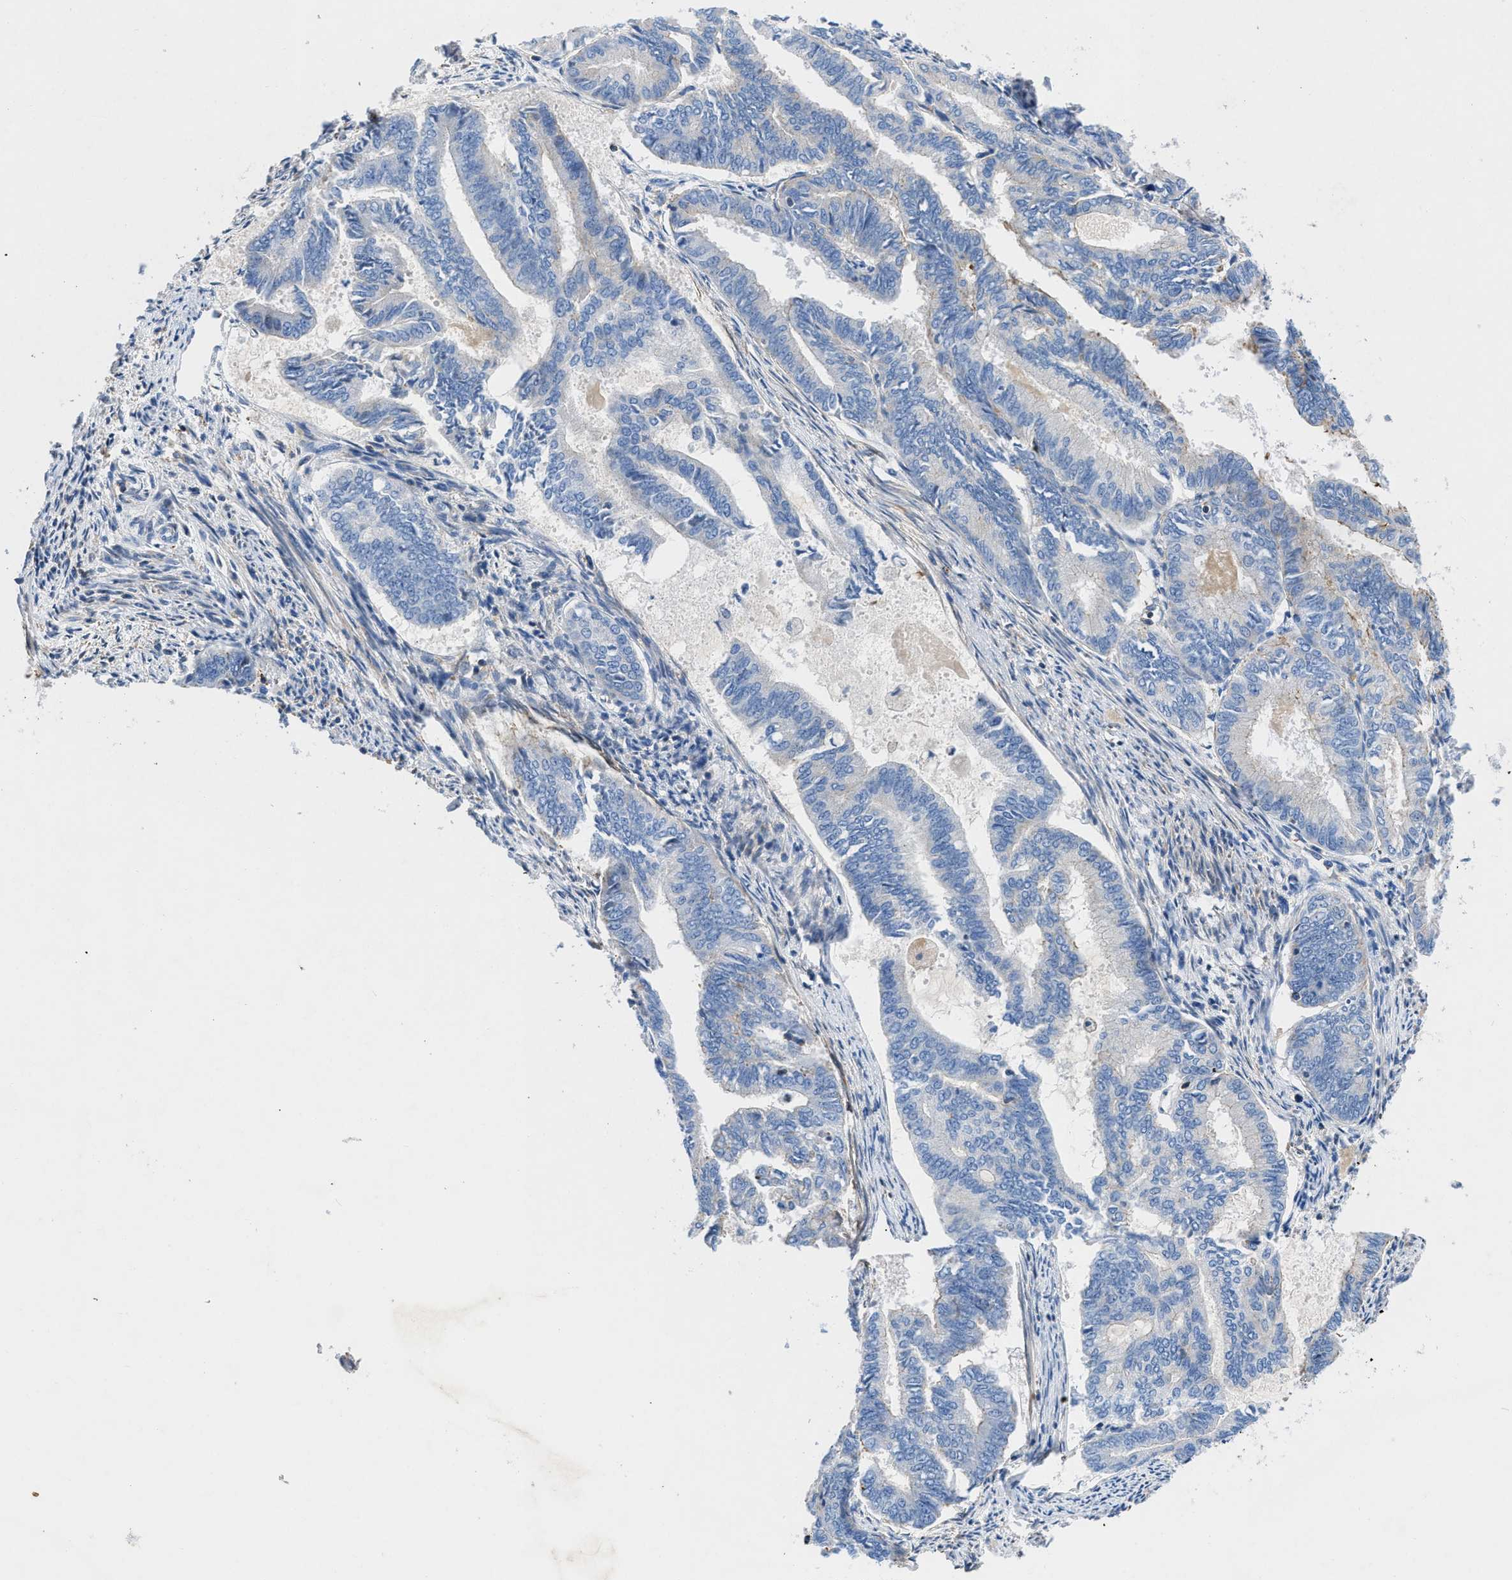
{"staining": {"intensity": "negative", "quantity": "none", "location": "none"}, "tissue": "endometrial cancer", "cell_type": "Tumor cells", "image_type": "cancer", "snomed": [{"axis": "morphology", "description": "Adenocarcinoma, NOS"}, {"axis": "topography", "description": "Endometrium"}], "caption": "Immunohistochemistry (IHC) photomicrograph of endometrial cancer stained for a protein (brown), which displays no staining in tumor cells.", "gene": "ATP6V0D1", "patient": {"sex": "female", "age": 86}}